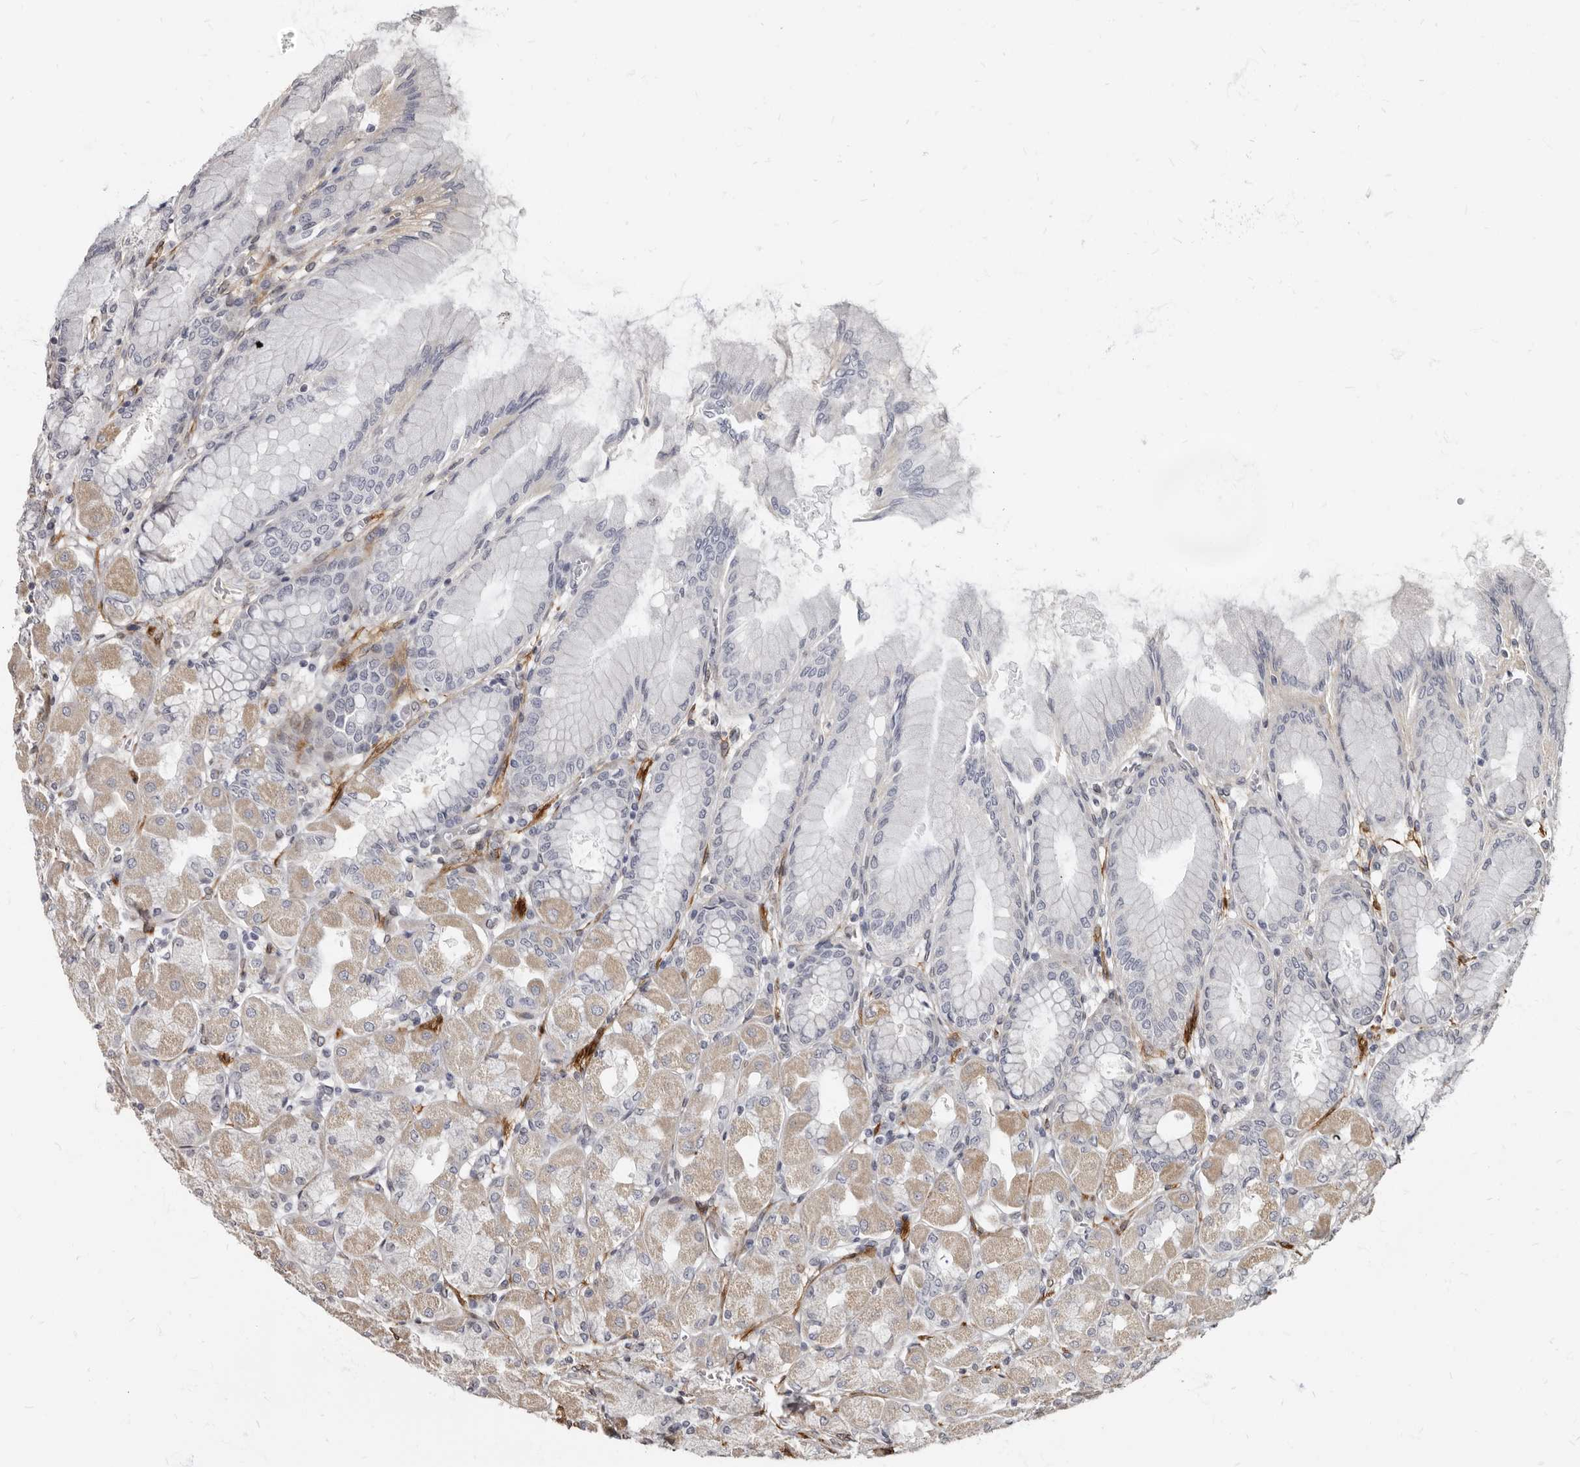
{"staining": {"intensity": "weak", "quantity": "25%-75%", "location": "cytoplasmic/membranous"}, "tissue": "stomach", "cell_type": "Glandular cells", "image_type": "normal", "snomed": [{"axis": "morphology", "description": "Normal tissue, NOS"}, {"axis": "topography", "description": "Stomach, upper"}], "caption": "A low amount of weak cytoplasmic/membranous expression is present in approximately 25%-75% of glandular cells in benign stomach. Nuclei are stained in blue.", "gene": "MRGPRF", "patient": {"sex": "female", "age": 56}}